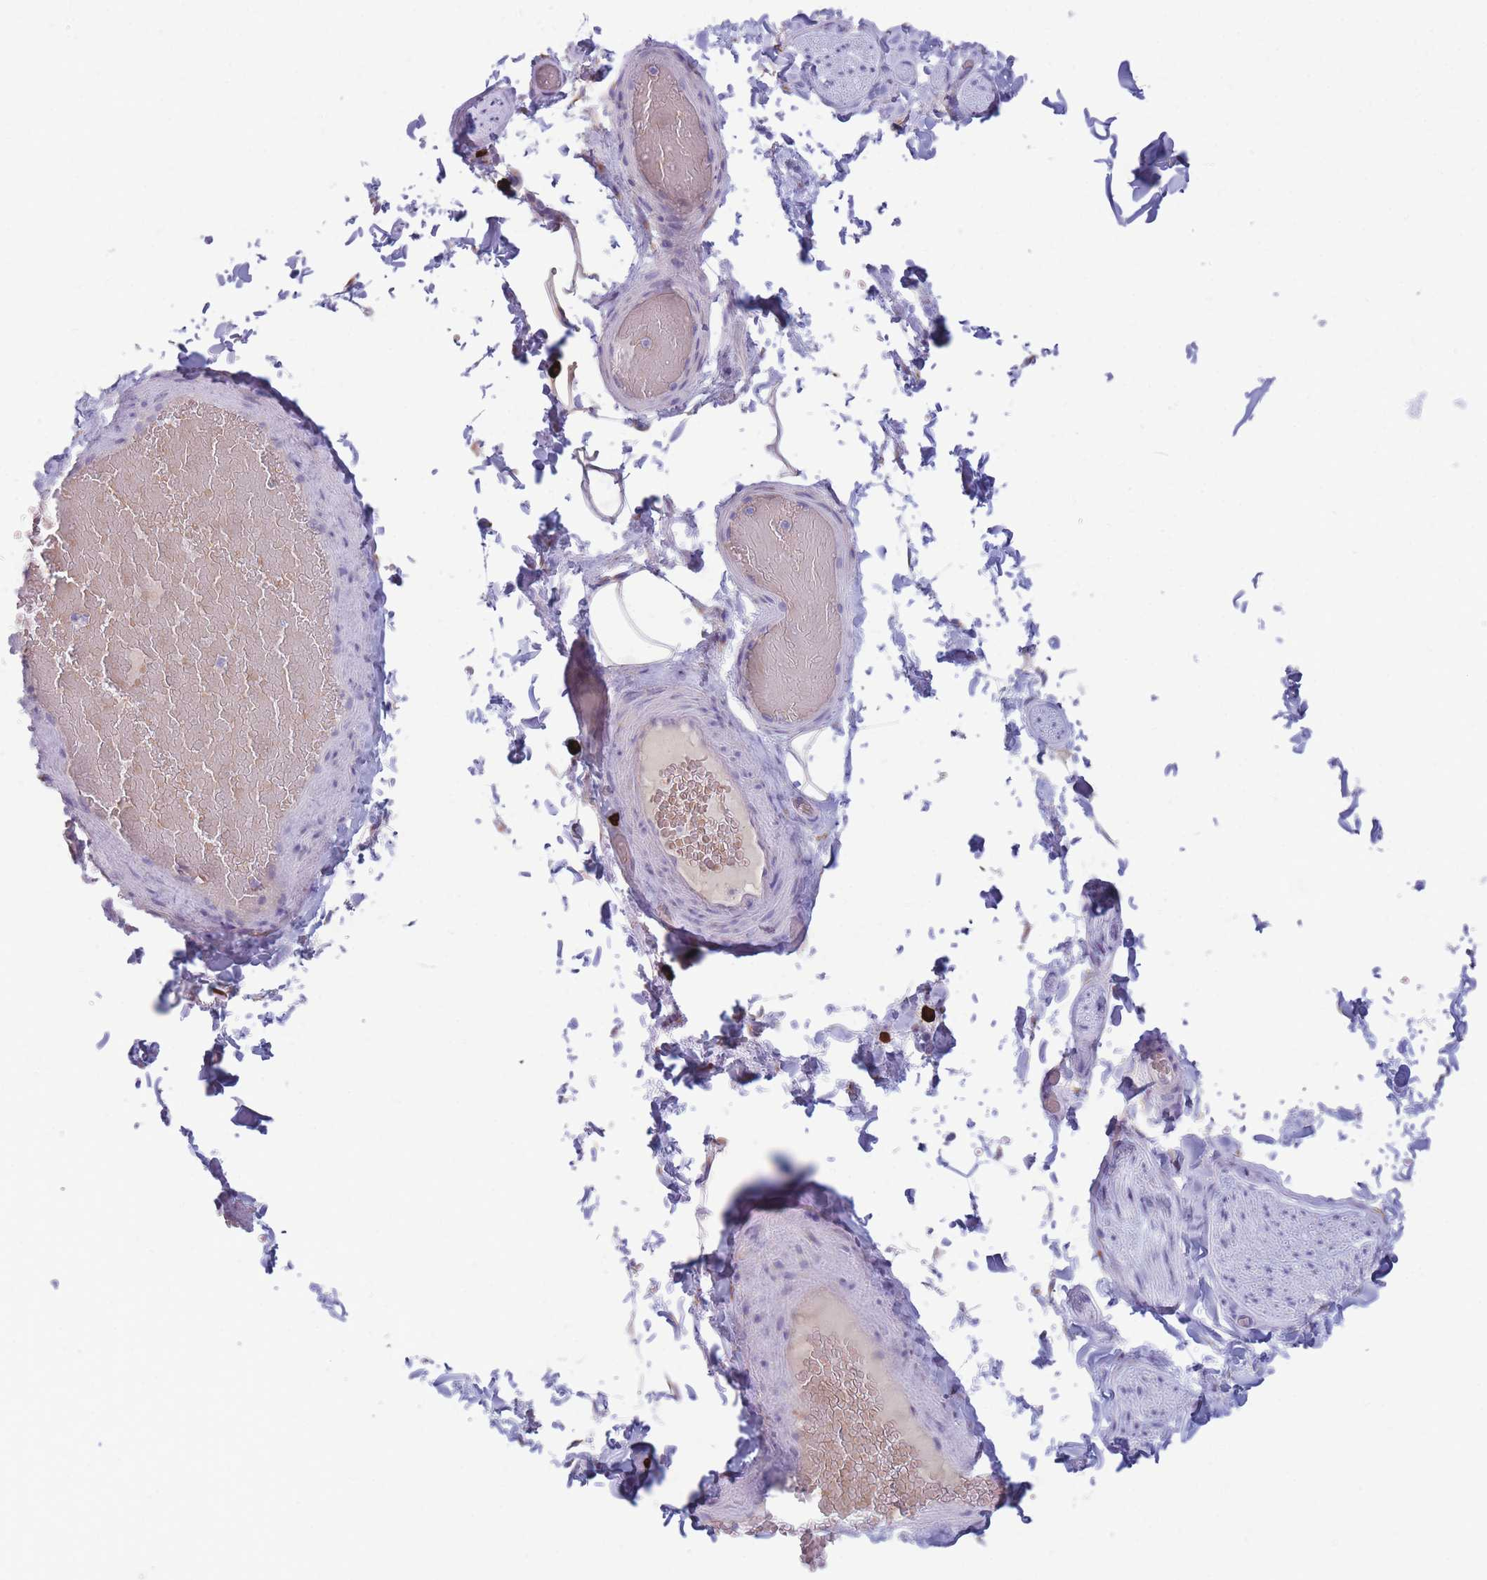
{"staining": {"intensity": "negative", "quantity": "none", "location": "none"}, "tissue": "adipose tissue", "cell_type": "Adipocytes", "image_type": "normal", "snomed": [{"axis": "morphology", "description": "Normal tissue, NOS"}, {"axis": "topography", "description": "Soft tissue"}, {"axis": "topography", "description": "Vascular tissue"}, {"axis": "topography", "description": "Peripheral nerve tissue"}], "caption": "DAB immunohistochemical staining of benign adipose tissue displays no significant expression in adipocytes.", "gene": "TPSAB1", "patient": {"sex": "male", "age": 32}}